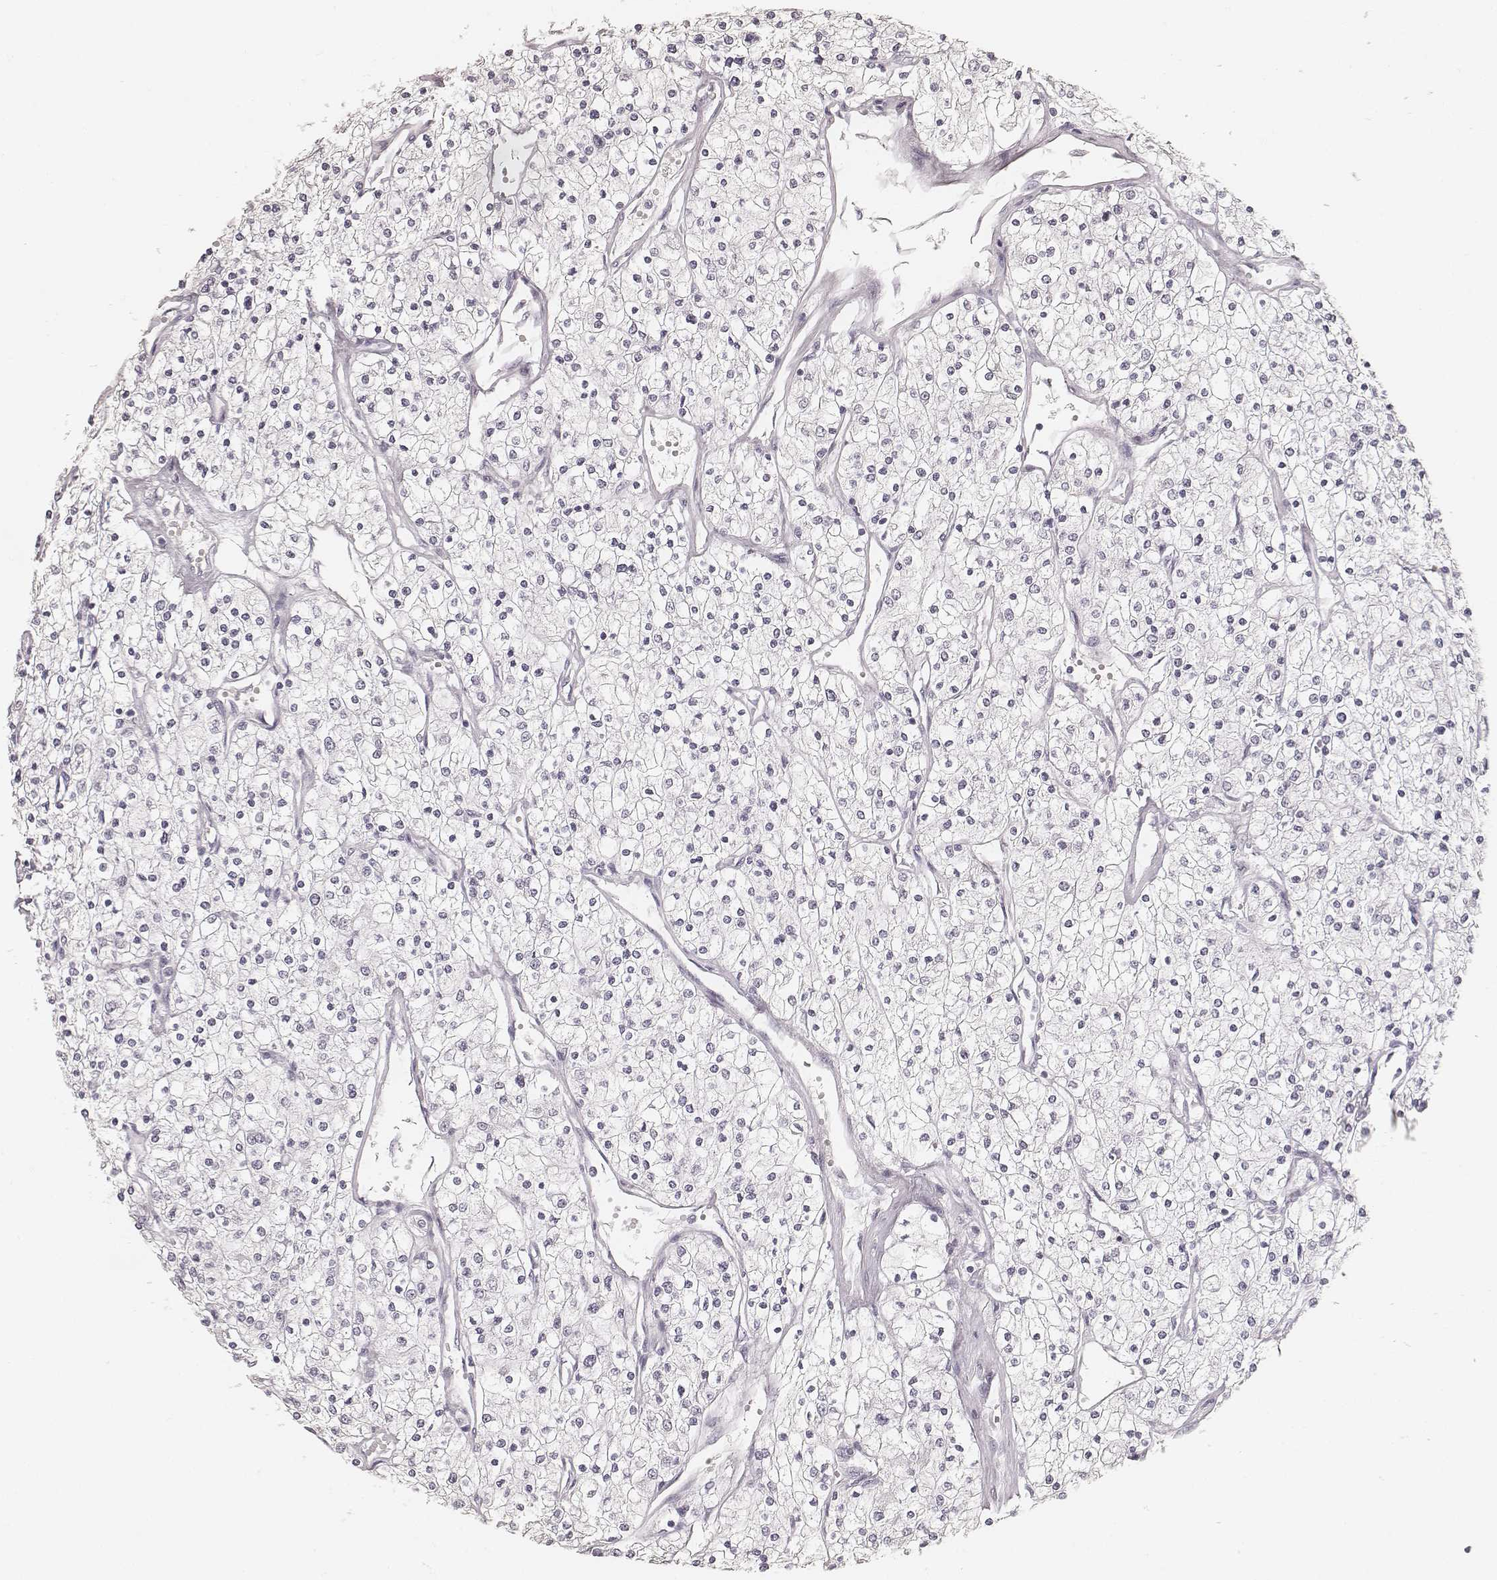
{"staining": {"intensity": "negative", "quantity": "none", "location": "none"}, "tissue": "renal cancer", "cell_type": "Tumor cells", "image_type": "cancer", "snomed": [{"axis": "morphology", "description": "Adenocarcinoma, NOS"}, {"axis": "topography", "description": "Kidney"}], "caption": "Tumor cells are negative for brown protein staining in renal cancer.", "gene": "HNF4G", "patient": {"sex": "male", "age": 80}}